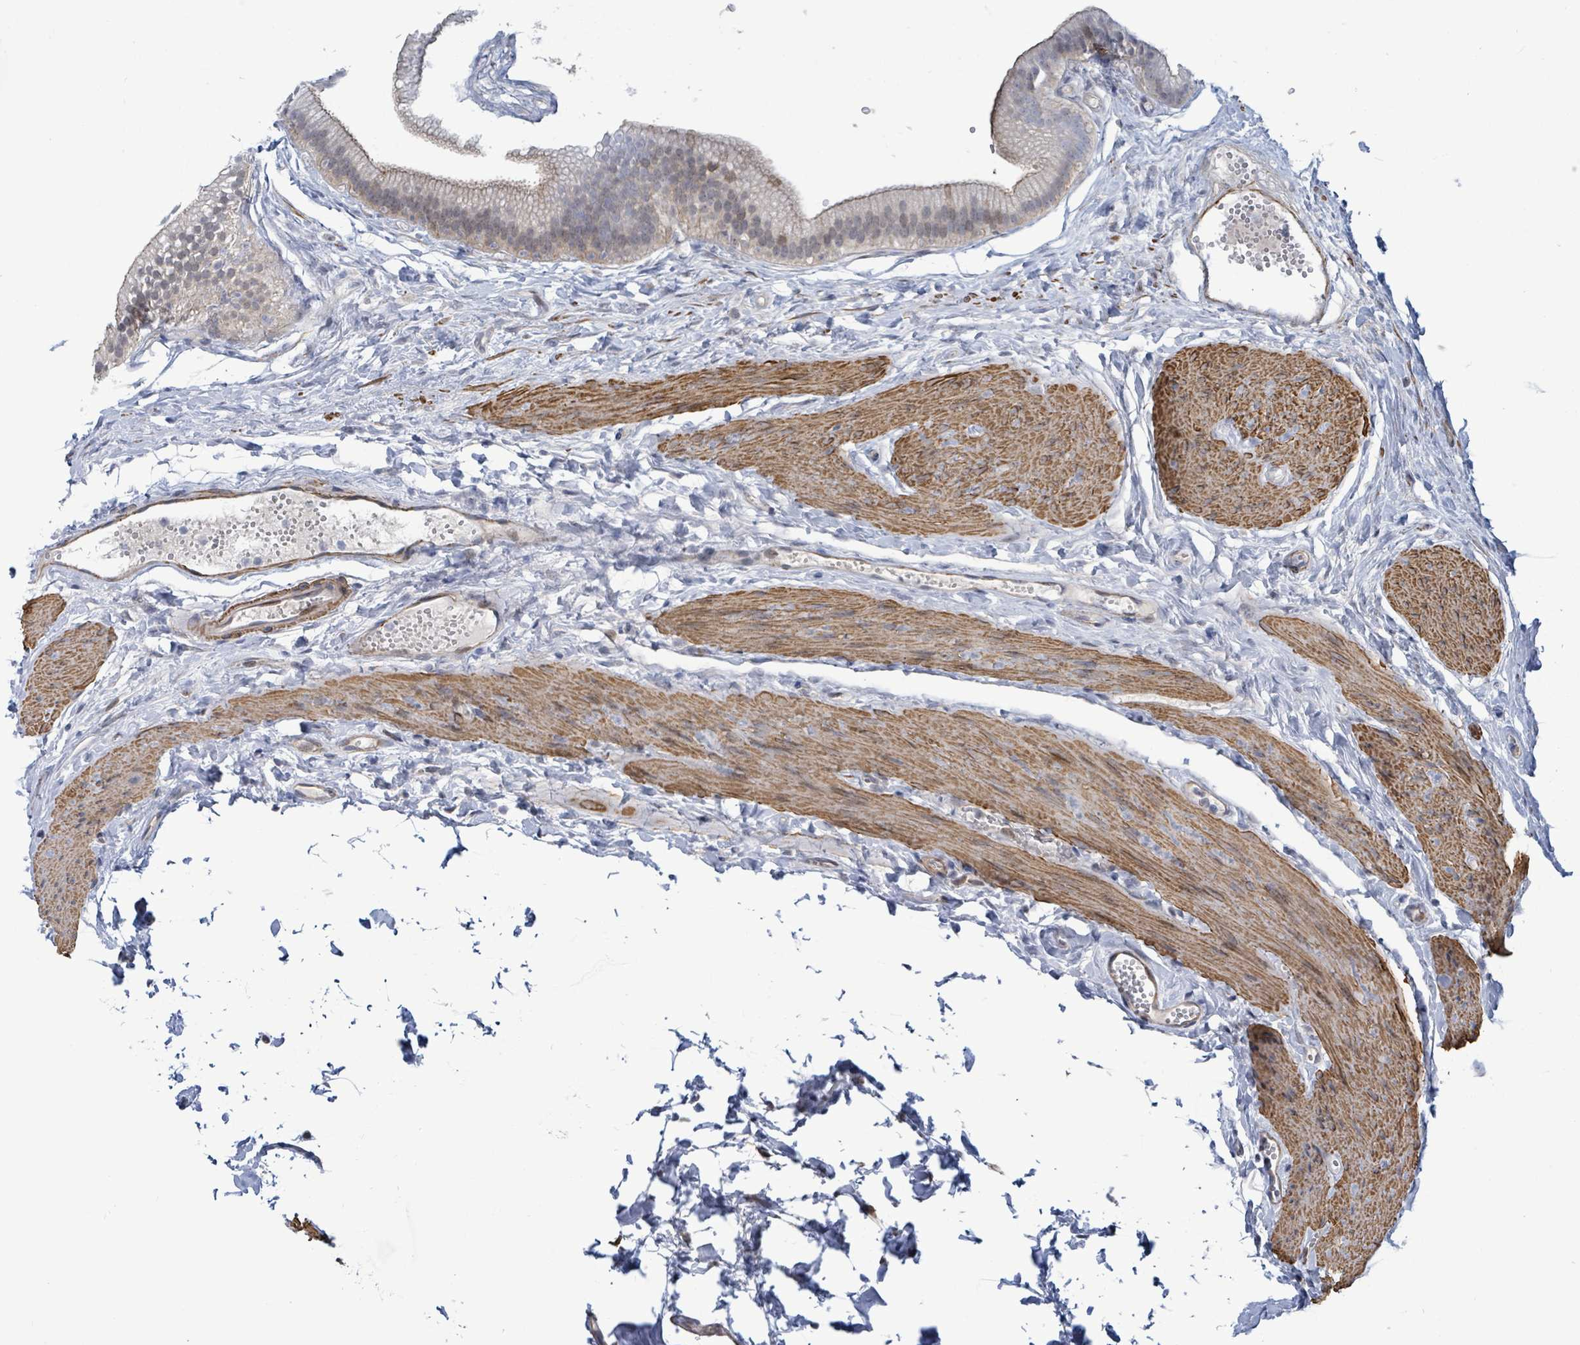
{"staining": {"intensity": "moderate", "quantity": ">75%", "location": "cytoplasmic/membranous"}, "tissue": "gallbladder", "cell_type": "Glandular cells", "image_type": "normal", "snomed": [{"axis": "morphology", "description": "Normal tissue, NOS"}, {"axis": "topography", "description": "Gallbladder"}], "caption": "Normal gallbladder reveals moderate cytoplasmic/membranous positivity in approximately >75% of glandular cells, visualized by immunohistochemistry. The protein is shown in brown color, while the nuclei are stained blue.", "gene": "DMRTC1B", "patient": {"sex": "female", "age": 54}}